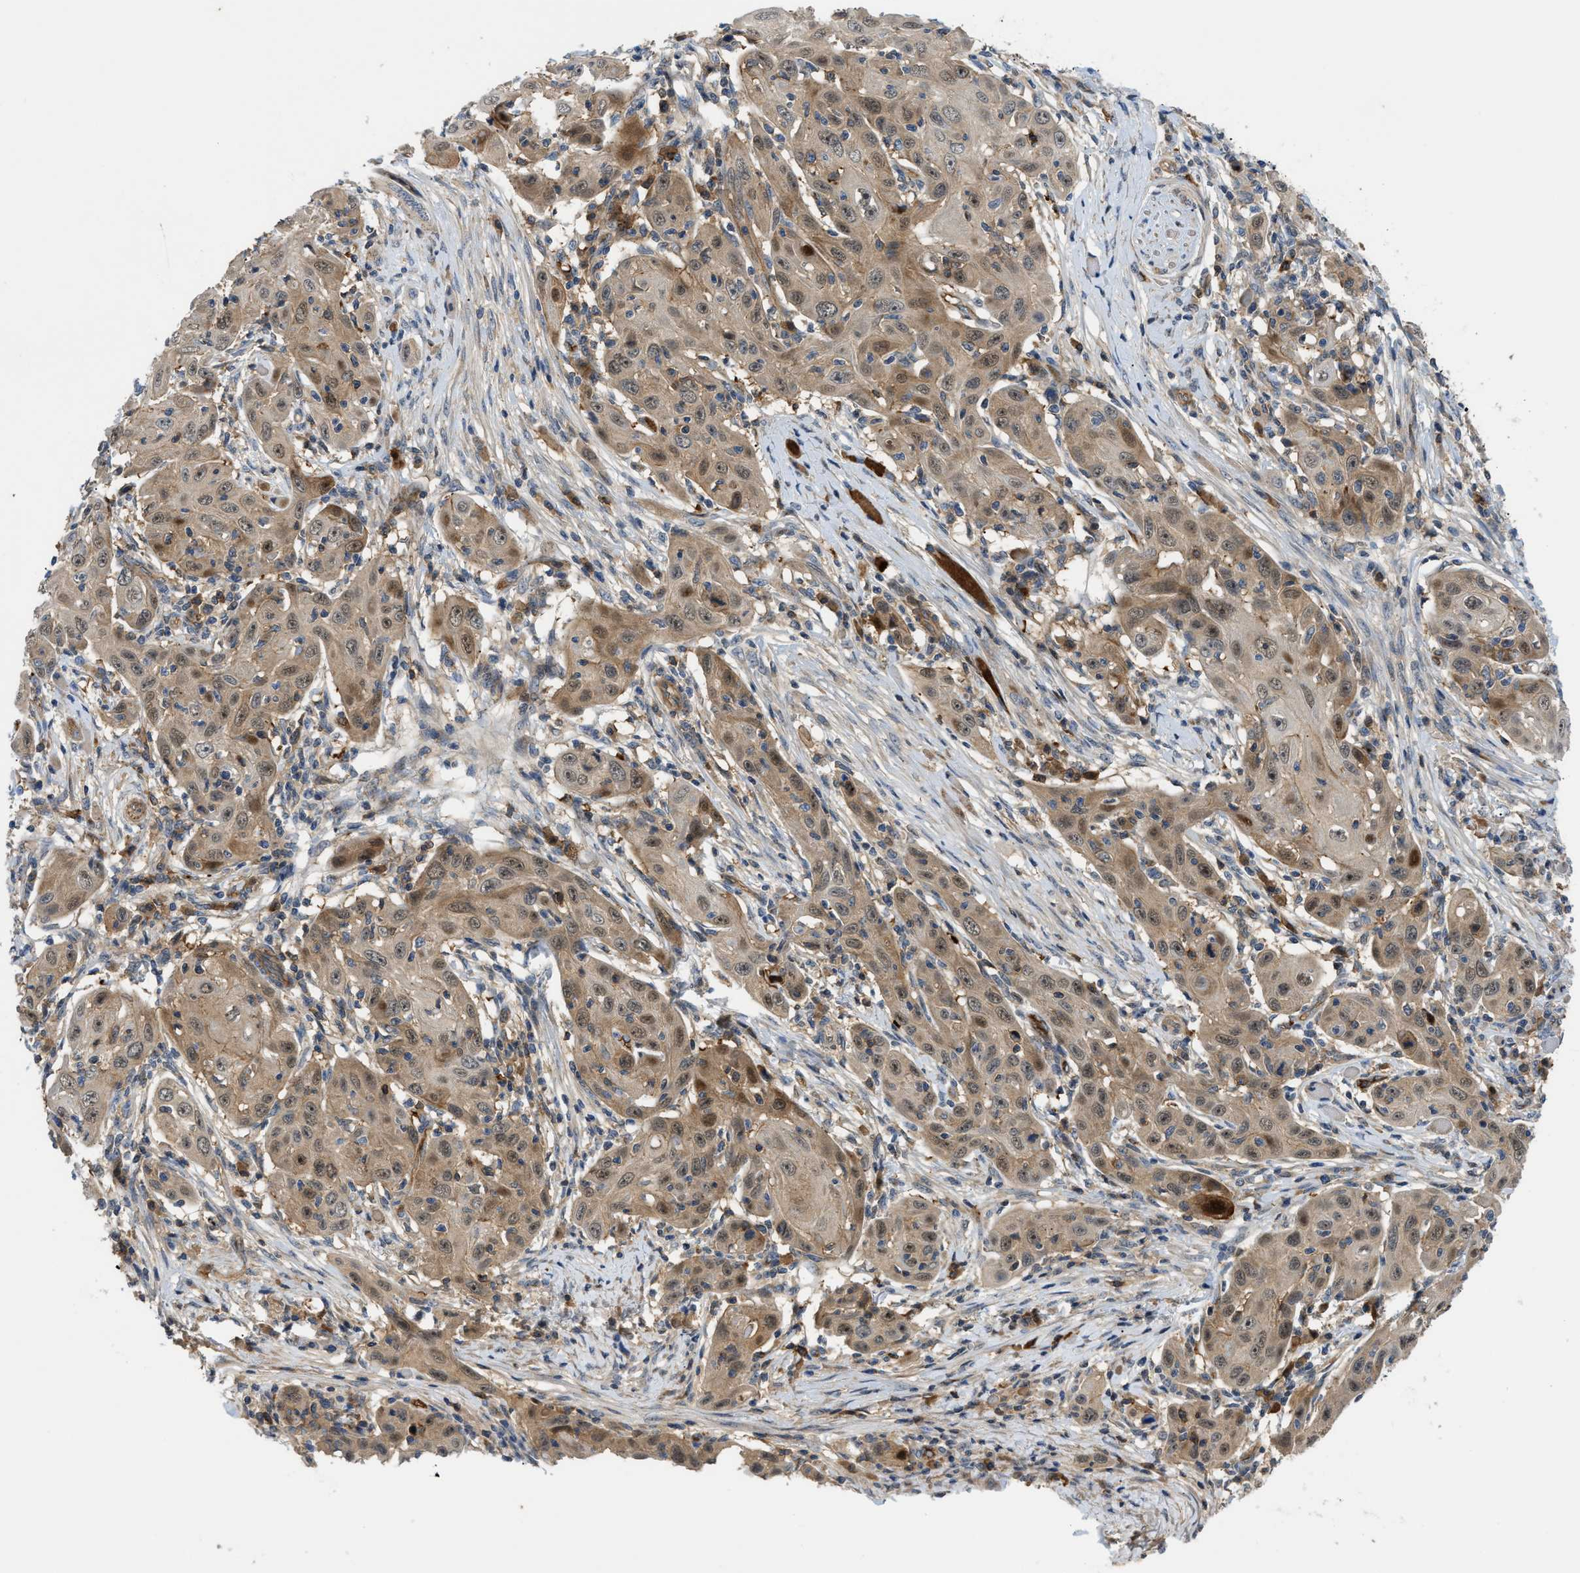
{"staining": {"intensity": "moderate", "quantity": ">75%", "location": "cytoplasmic/membranous"}, "tissue": "skin cancer", "cell_type": "Tumor cells", "image_type": "cancer", "snomed": [{"axis": "morphology", "description": "Squamous cell carcinoma, NOS"}, {"axis": "topography", "description": "Skin"}], "caption": "A medium amount of moderate cytoplasmic/membranous positivity is appreciated in approximately >75% of tumor cells in squamous cell carcinoma (skin) tissue.", "gene": "TRAK2", "patient": {"sex": "female", "age": 88}}